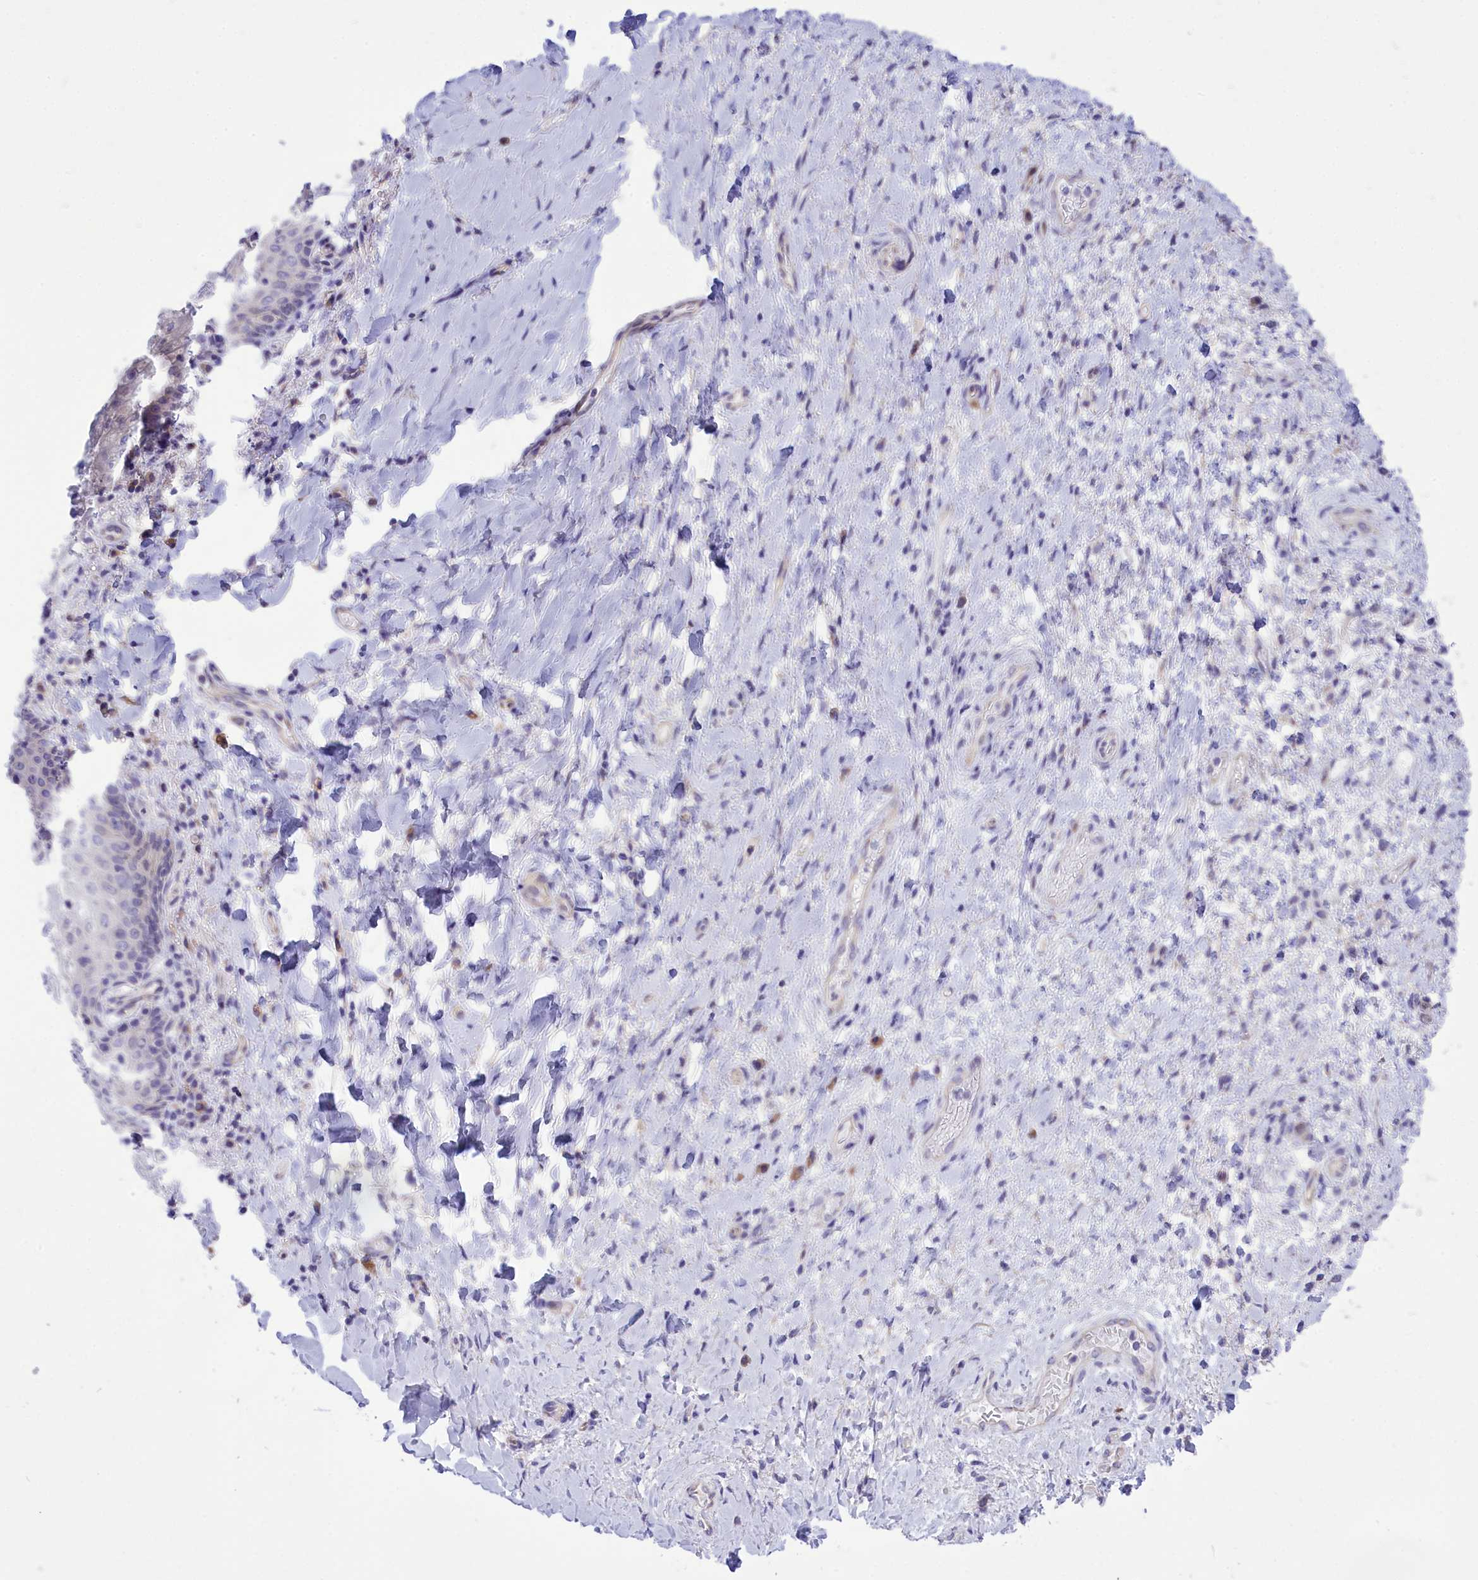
{"staining": {"intensity": "negative", "quantity": "none", "location": "none"}, "tissue": "vagina", "cell_type": "Squamous epithelial cells", "image_type": "normal", "snomed": [{"axis": "morphology", "description": "Normal tissue, NOS"}, {"axis": "topography", "description": "Vagina"}], "caption": "DAB immunohistochemical staining of normal vagina shows no significant expression in squamous epithelial cells. Brightfield microscopy of immunohistochemistry stained with DAB (3,3'-diaminobenzidine) (brown) and hematoxylin (blue), captured at high magnification.", "gene": "DCAF16", "patient": {"sex": "female", "age": 60}}